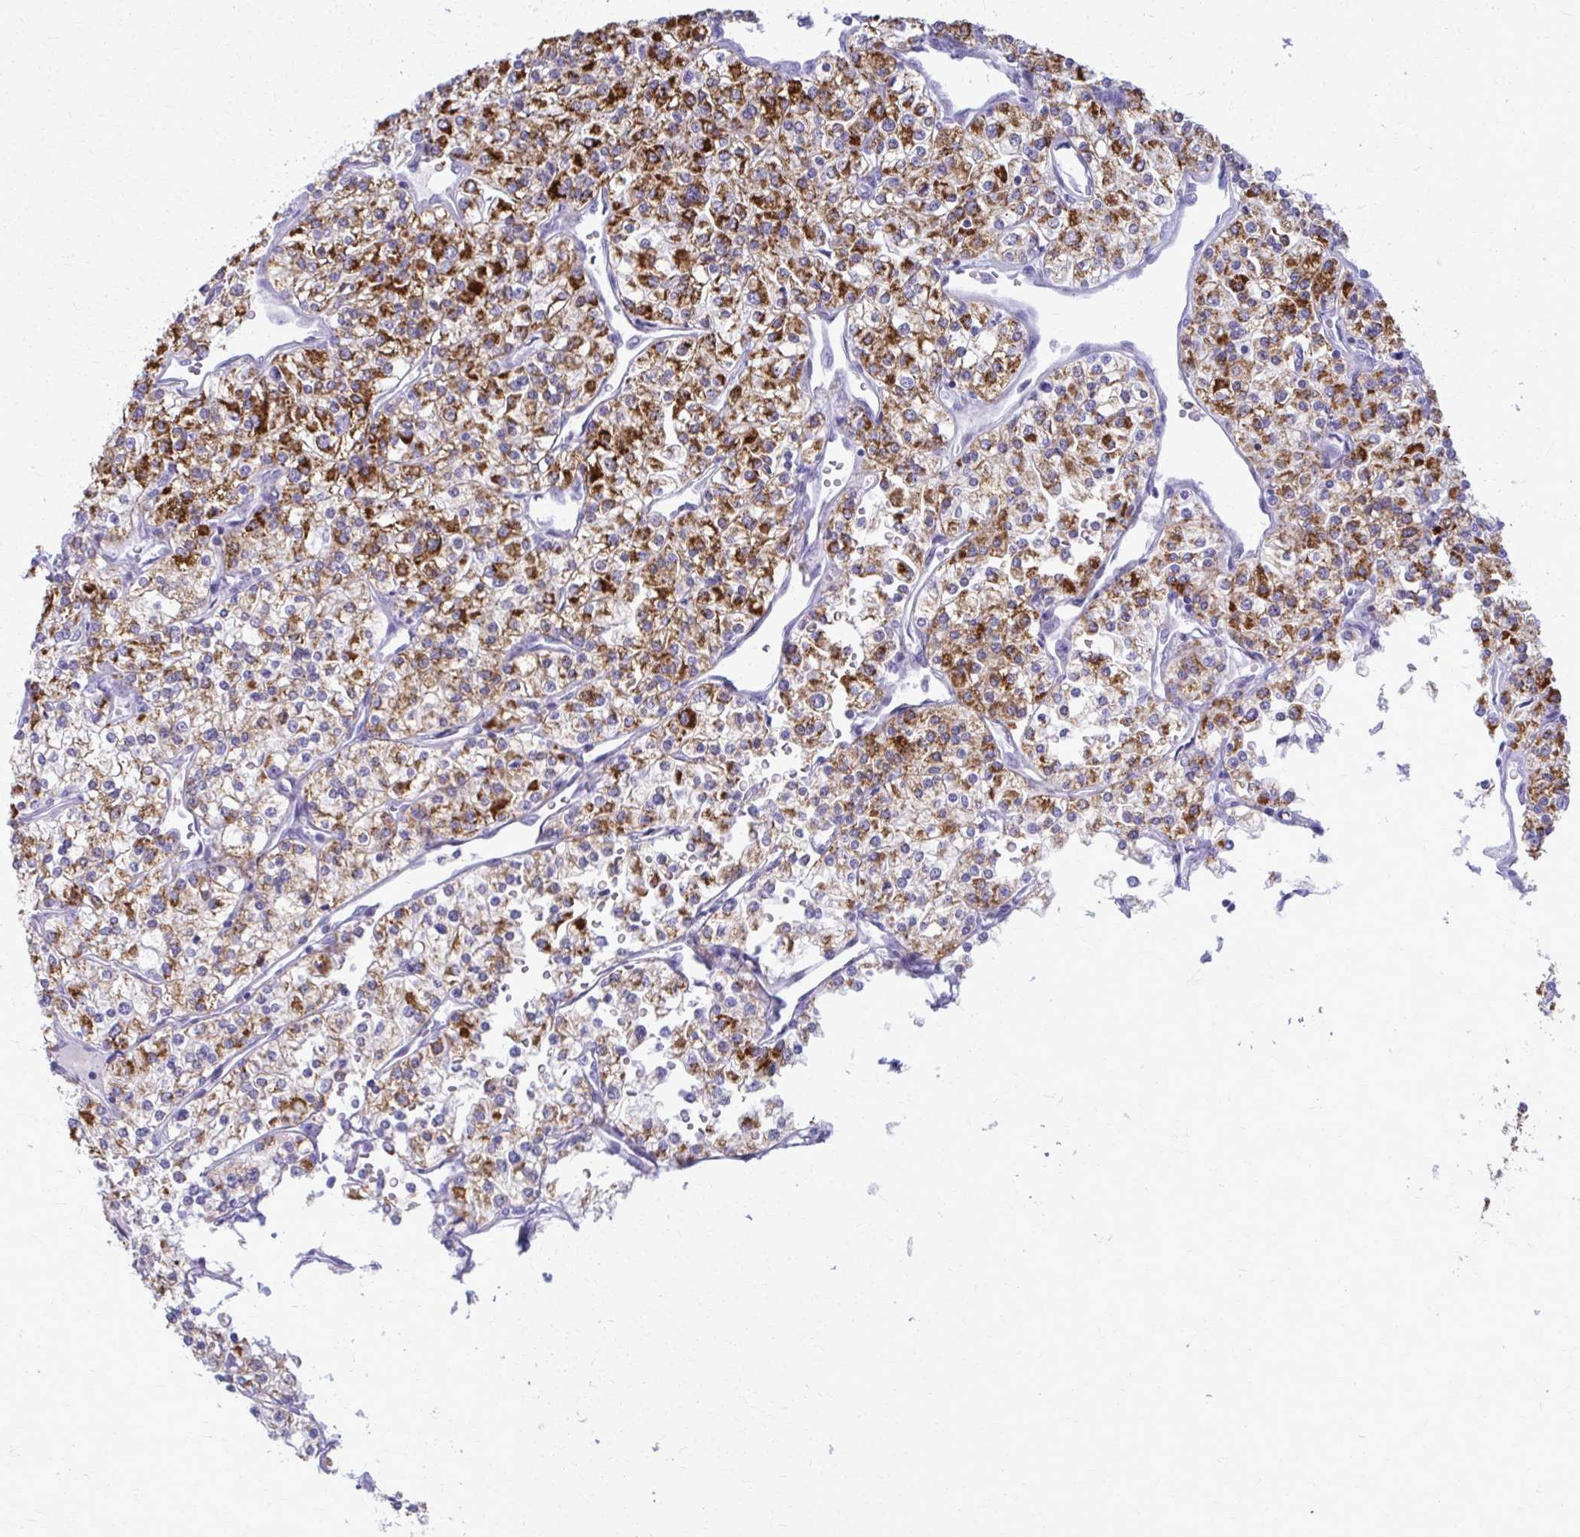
{"staining": {"intensity": "strong", "quantity": ">75%", "location": "cytoplasmic/membranous"}, "tissue": "renal cancer", "cell_type": "Tumor cells", "image_type": "cancer", "snomed": [{"axis": "morphology", "description": "Adenocarcinoma, NOS"}, {"axis": "topography", "description": "Kidney"}], "caption": "Brown immunohistochemical staining in renal cancer exhibits strong cytoplasmic/membranous staining in approximately >75% of tumor cells.", "gene": "ACSM2B", "patient": {"sex": "male", "age": 80}}